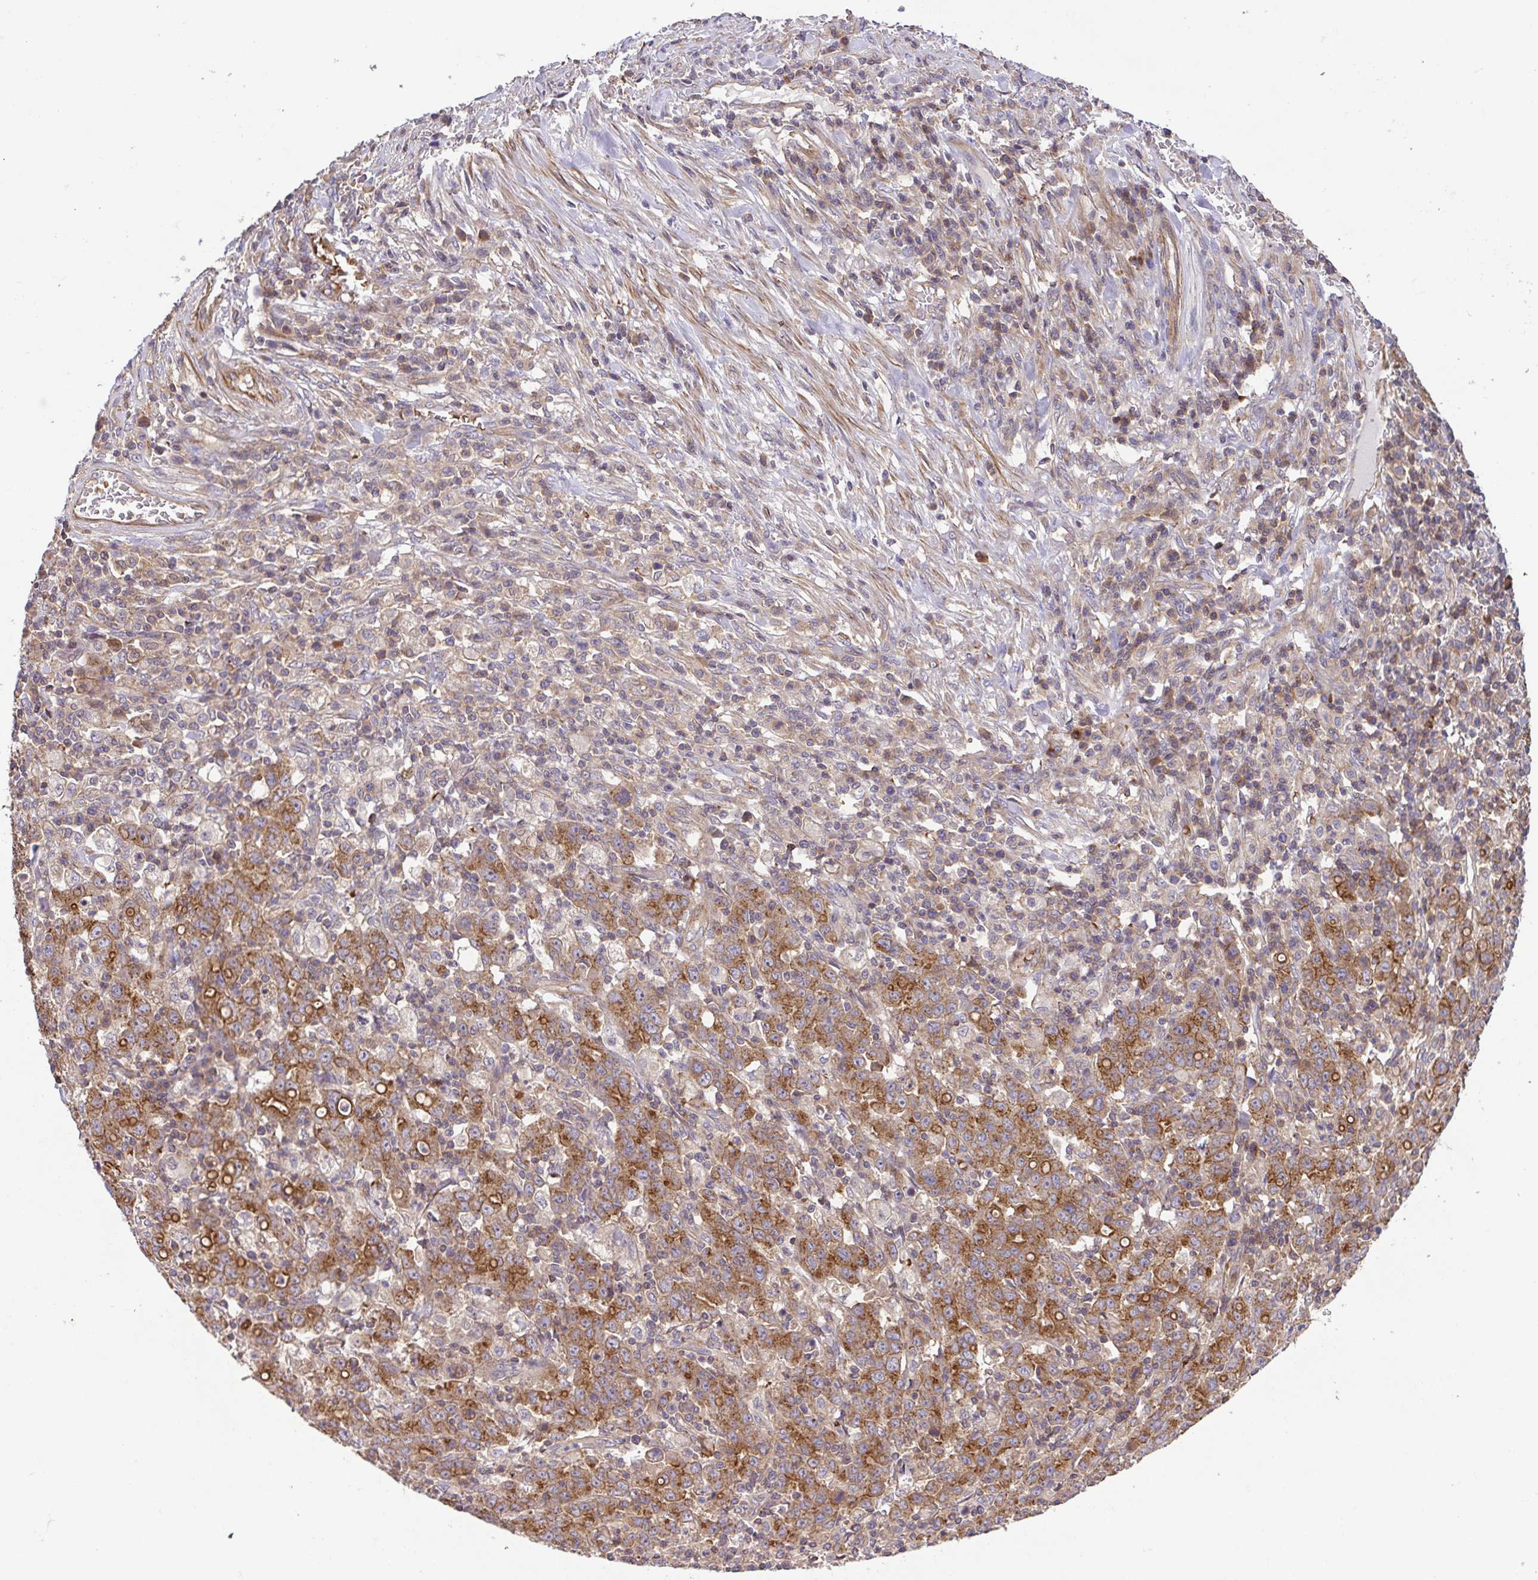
{"staining": {"intensity": "moderate", "quantity": "25%-75%", "location": "cytoplasmic/membranous"}, "tissue": "stomach cancer", "cell_type": "Tumor cells", "image_type": "cancer", "snomed": [{"axis": "morphology", "description": "Adenocarcinoma, NOS"}, {"axis": "topography", "description": "Stomach, upper"}], "caption": "Moderate cytoplasmic/membranous staining is present in approximately 25%-75% of tumor cells in adenocarcinoma (stomach).", "gene": "IDE", "patient": {"sex": "male", "age": 69}}